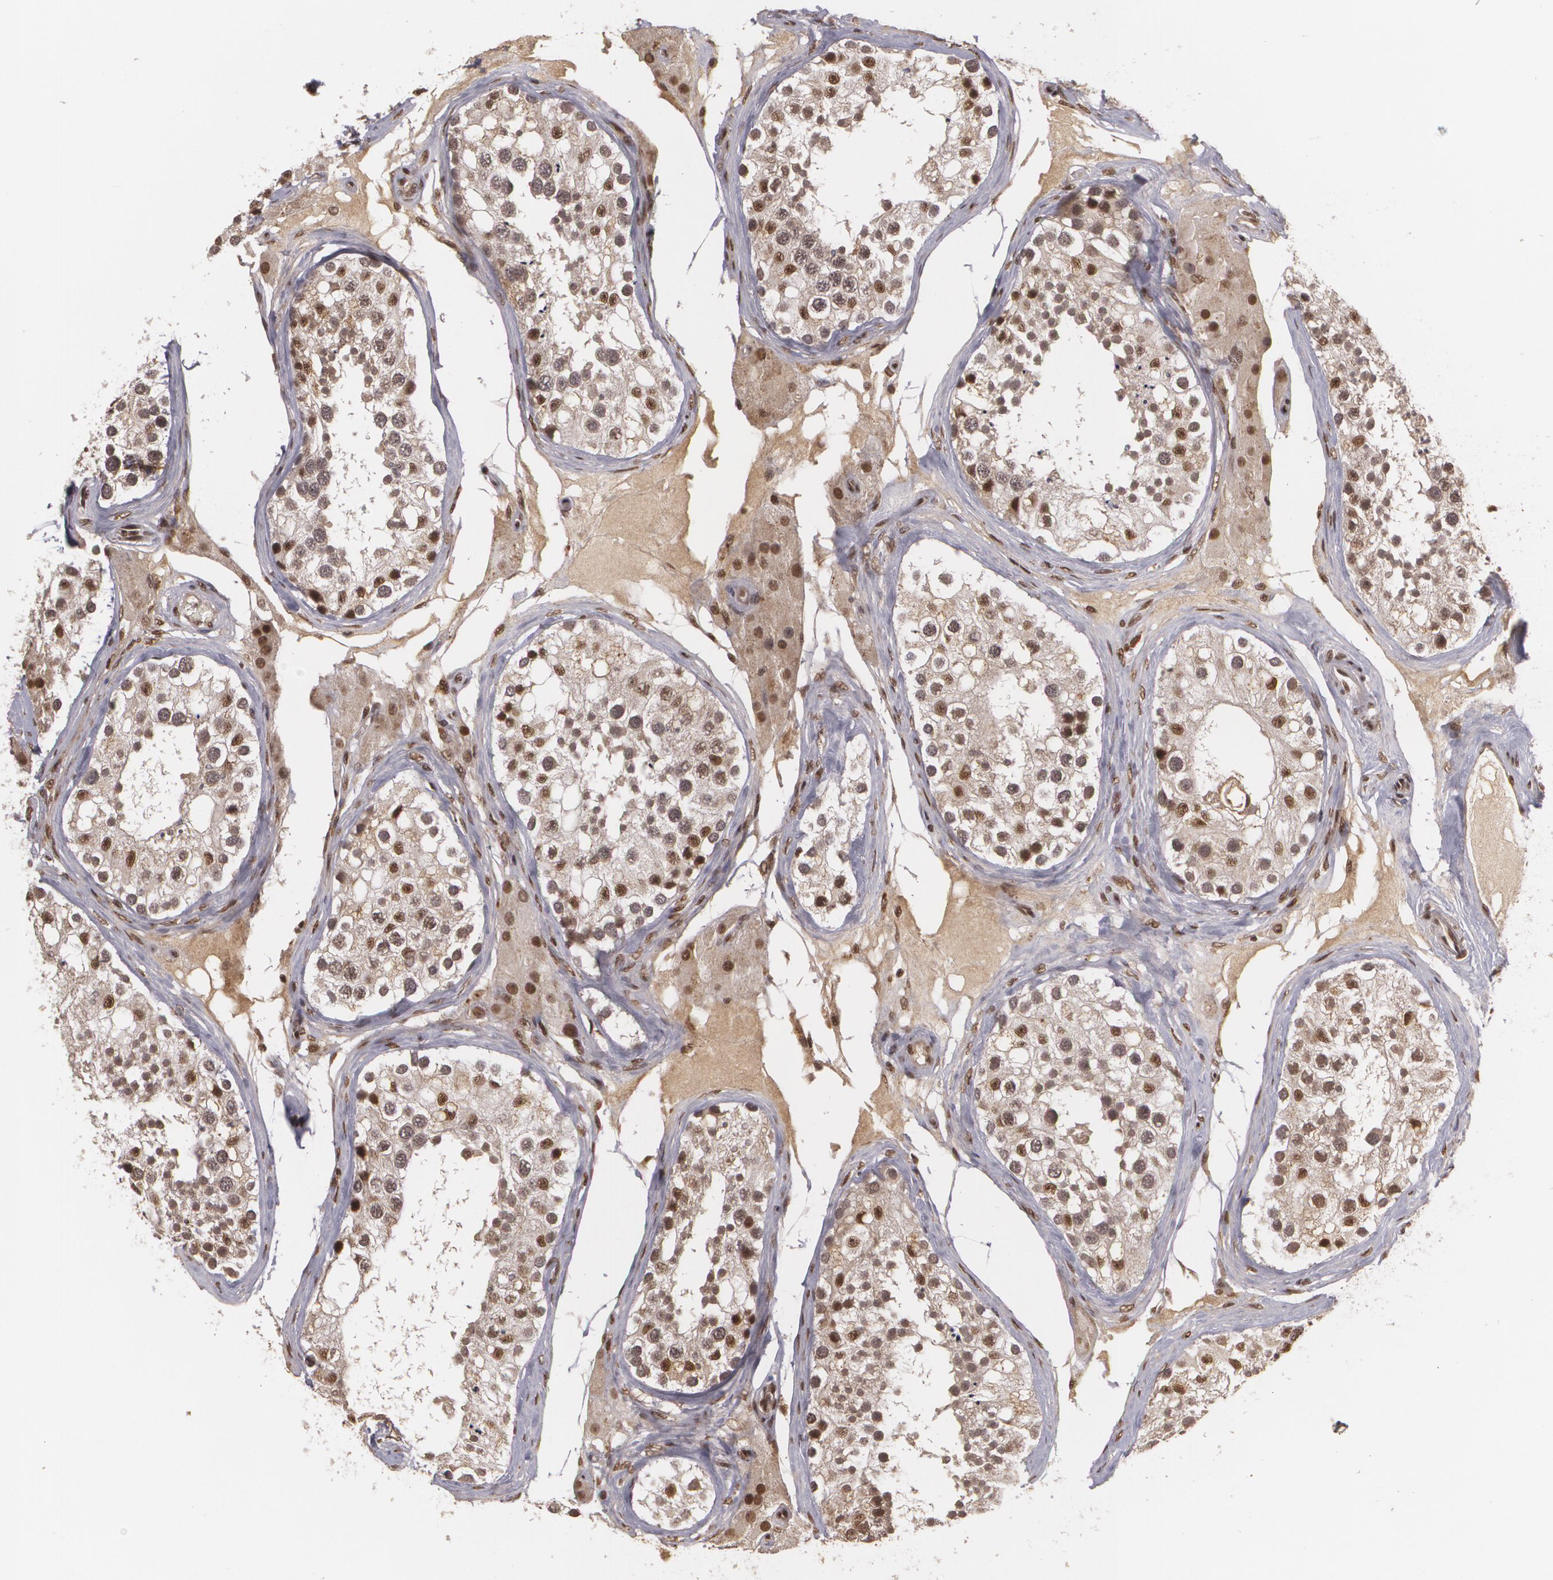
{"staining": {"intensity": "weak", "quantity": "25%-75%", "location": "nuclear"}, "tissue": "testis", "cell_type": "Cells in seminiferous ducts", "image_type": "normal", "snomed": [{"axis": "morphology", "description": "Normal tissue, NOS"}, {"axis": "topography", "description": "Testis"}], "caption": "This micrograph displays benign testis stained with immunohistochemistry (IHC) to label a protein in brown. The nuclear of cells in seminiferous ducts show weak positivity for the protein. Nuclei are counter-stained blue.", "gene": "RXRB", "patient": {"sex": "male", "age": 68}}